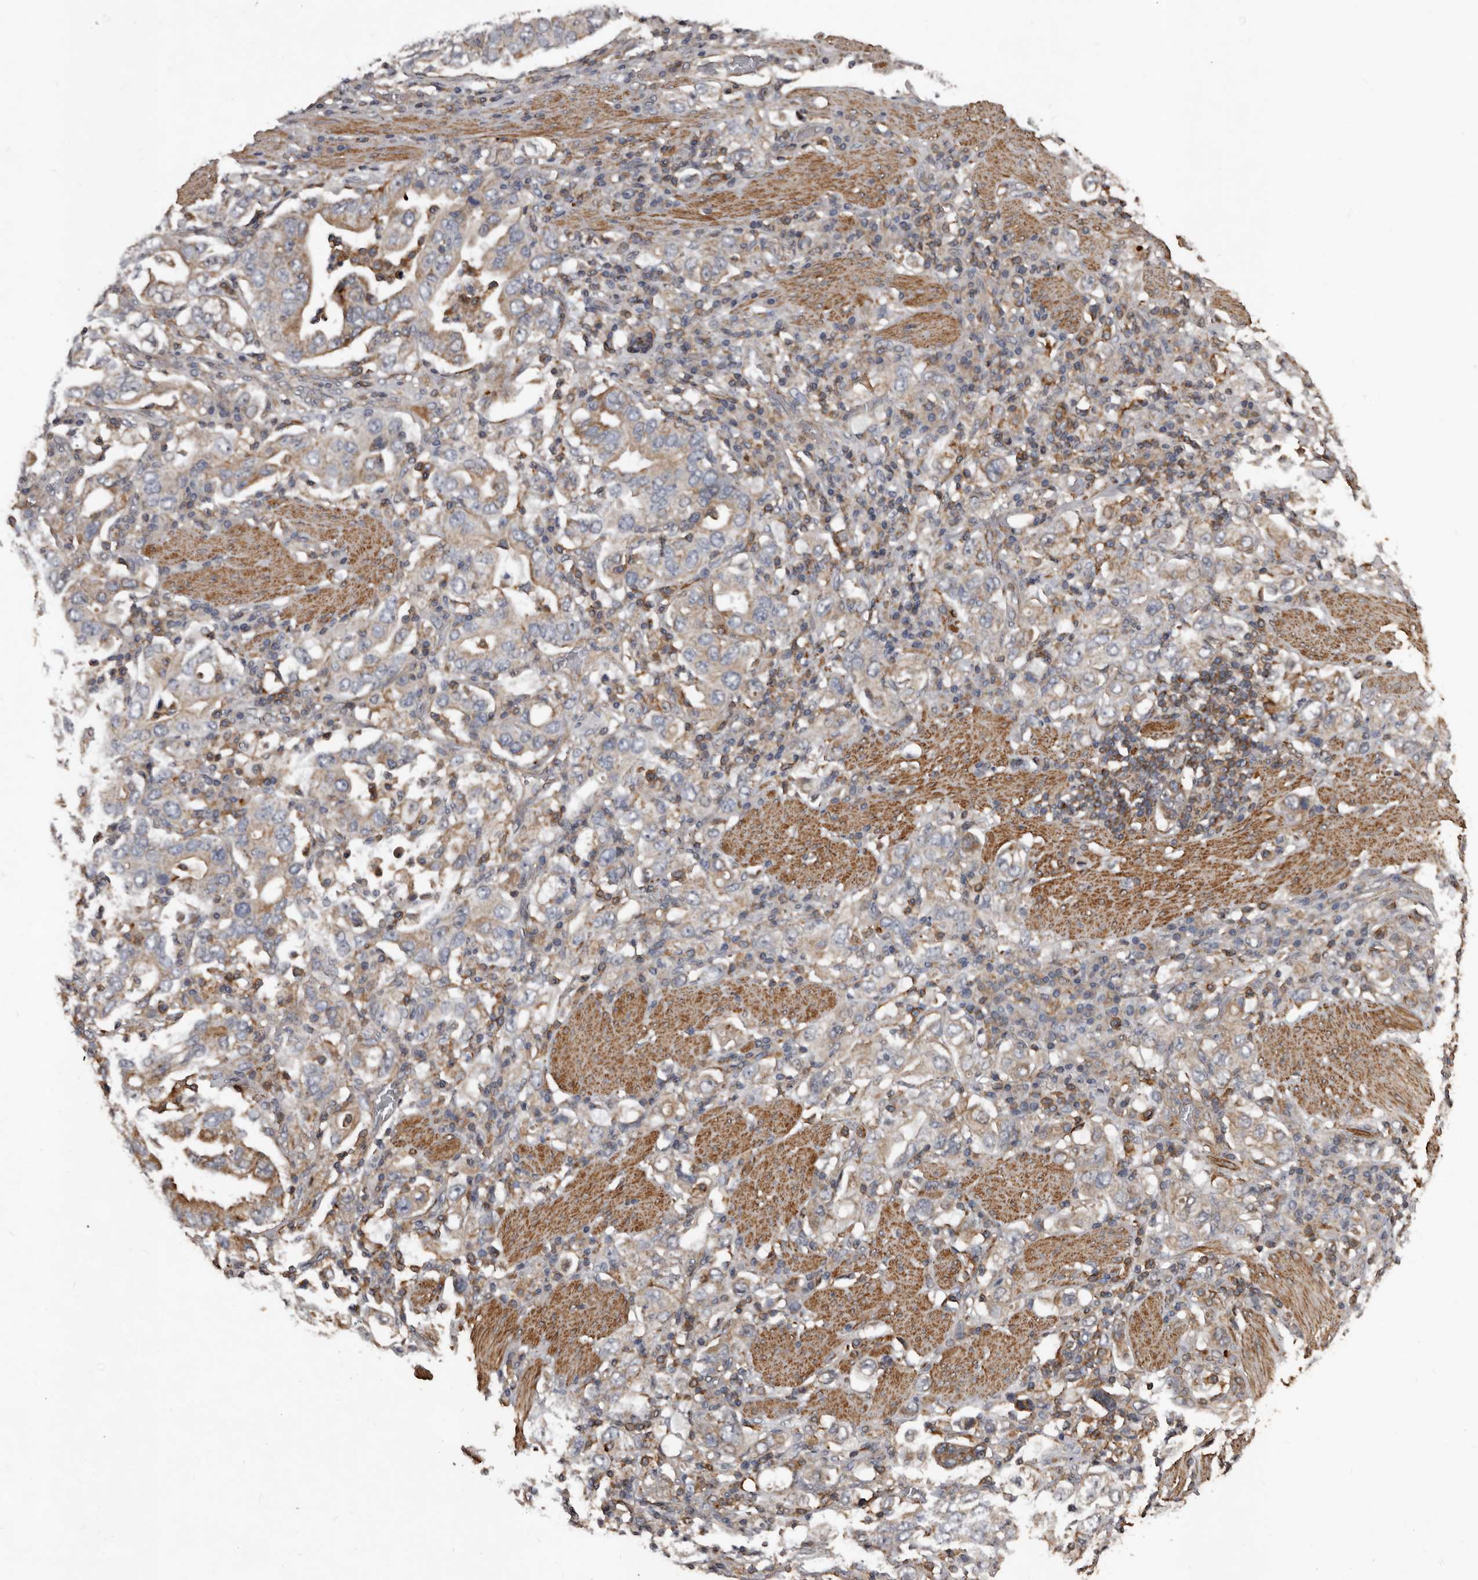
{"staining": {"intensity": "weak", "quantity": "25%-75%", "location": "cytoplasmic/membranous"}, "tissue": "stomach cancer", "cell_type": "Tumor cells", "image_type": "cancer", "snomed": [{"axis": "morphology", "description": "Adenocarcinoma, NOS"}, {"axis": "topography", "description": "Stomach, upper"}], "caption": "About 25%-75% of tumor cells in stomach cancer (adenocarcinoma) exhibit weak cytoplasmic/membranous protein staining as visualized by brown immunohistochemical staining.", "gene": "GREB1", "patient": {"sex": "male", "age": 62}}